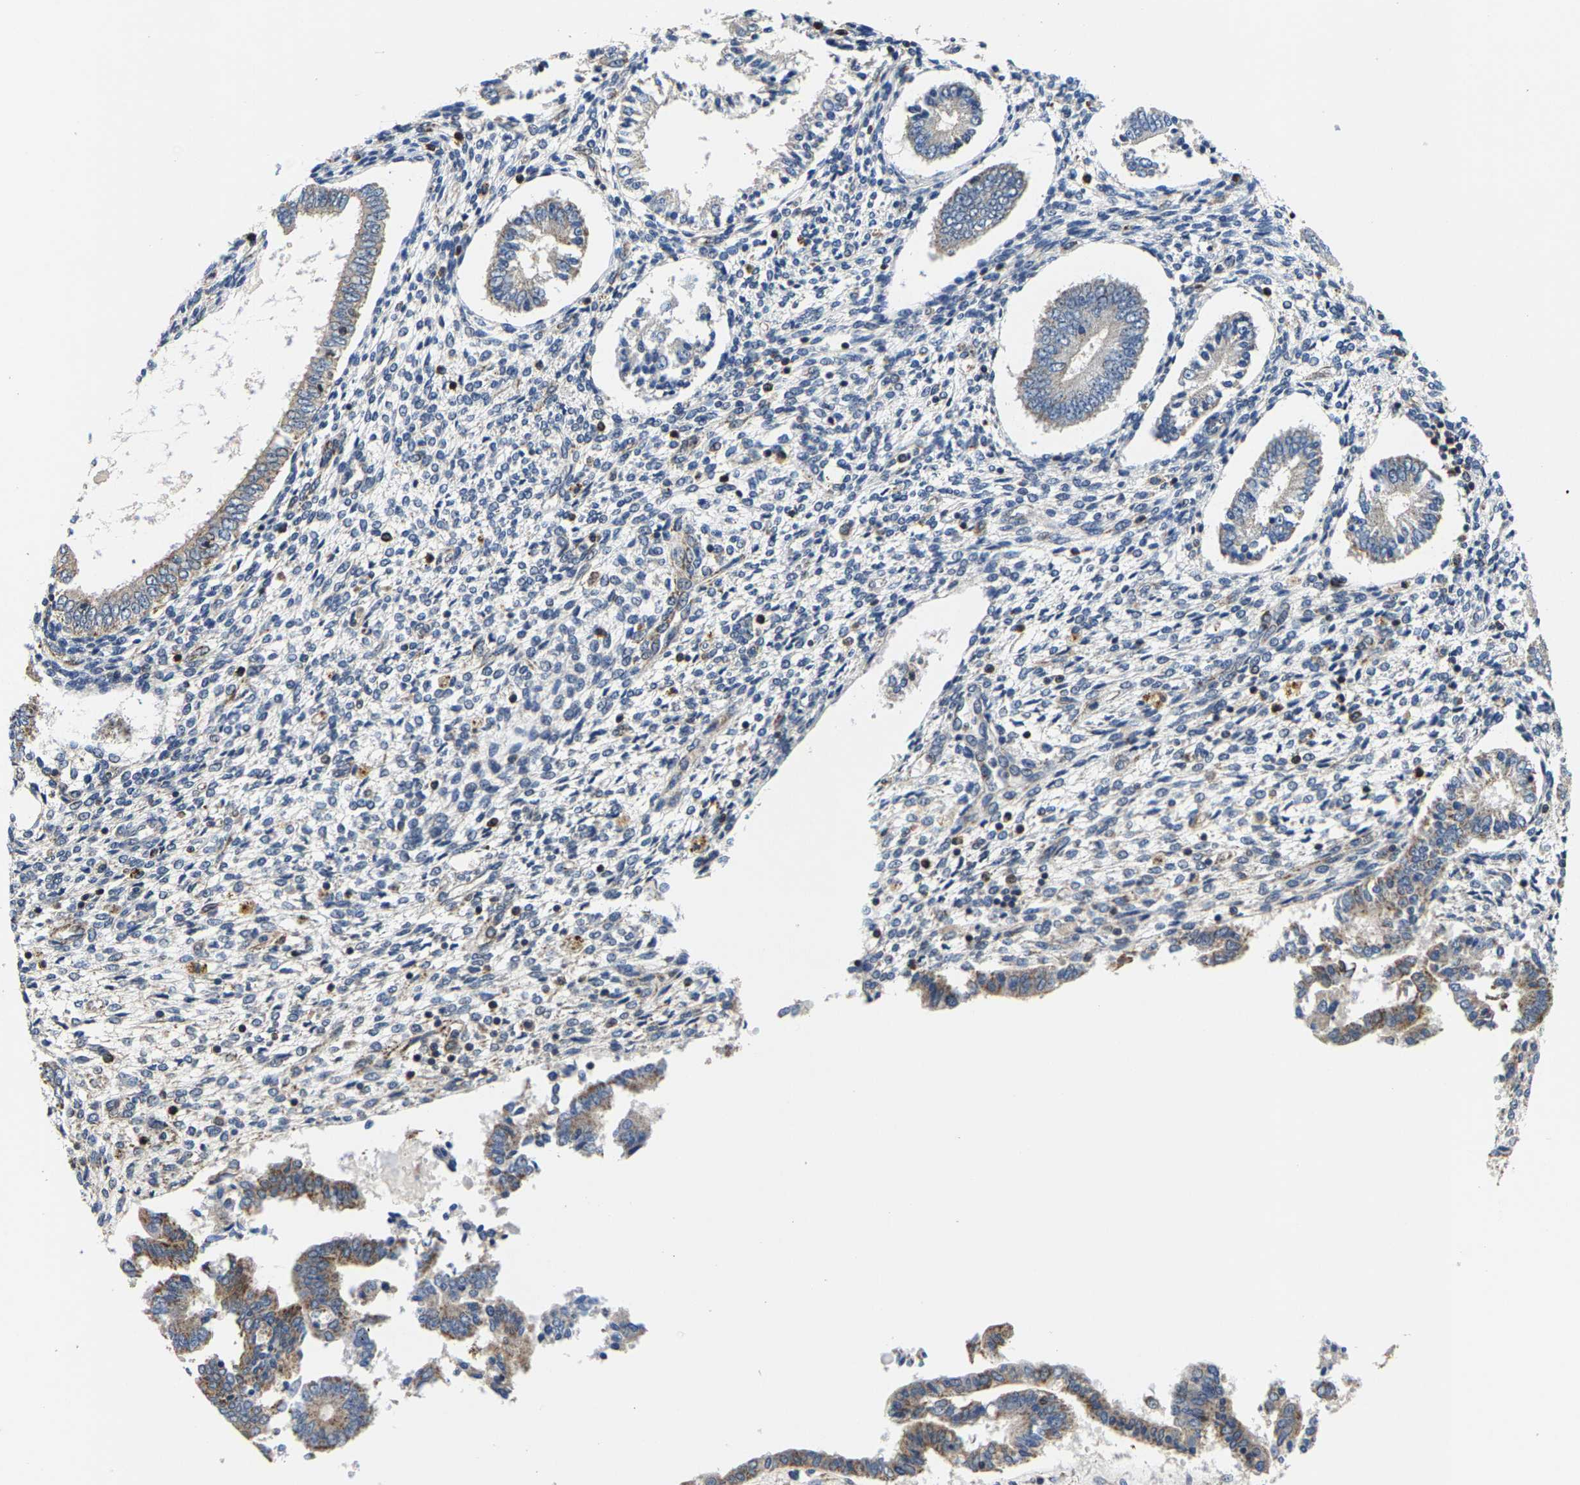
{"staining": {"intensity": "negative", "quantity": "none", "location": "none"}, "tissue": "endometrium", "cell_type": "Cells in endometrial stroma", "image_type": "normal", "snomed": [{"axis": "morphology", "description": "Normal tissue, NOS"}, {"axis": "topography", "description": "Endometrium"}], "caption": "Immunohistochemistry (IHC) histopathology image of benign endometrium stained for a protein (brown), which shows no staining in cells in endometrial stroma. The staining was performed using DAB (3,3'-diaminobenzidine) to visualize the protein expression in brown, while the nuclei were stained in blue with hematoxylin (Magnification: 20x).", "gene": "SHMT2", "patient": {"sex": "female", "age": 42}}